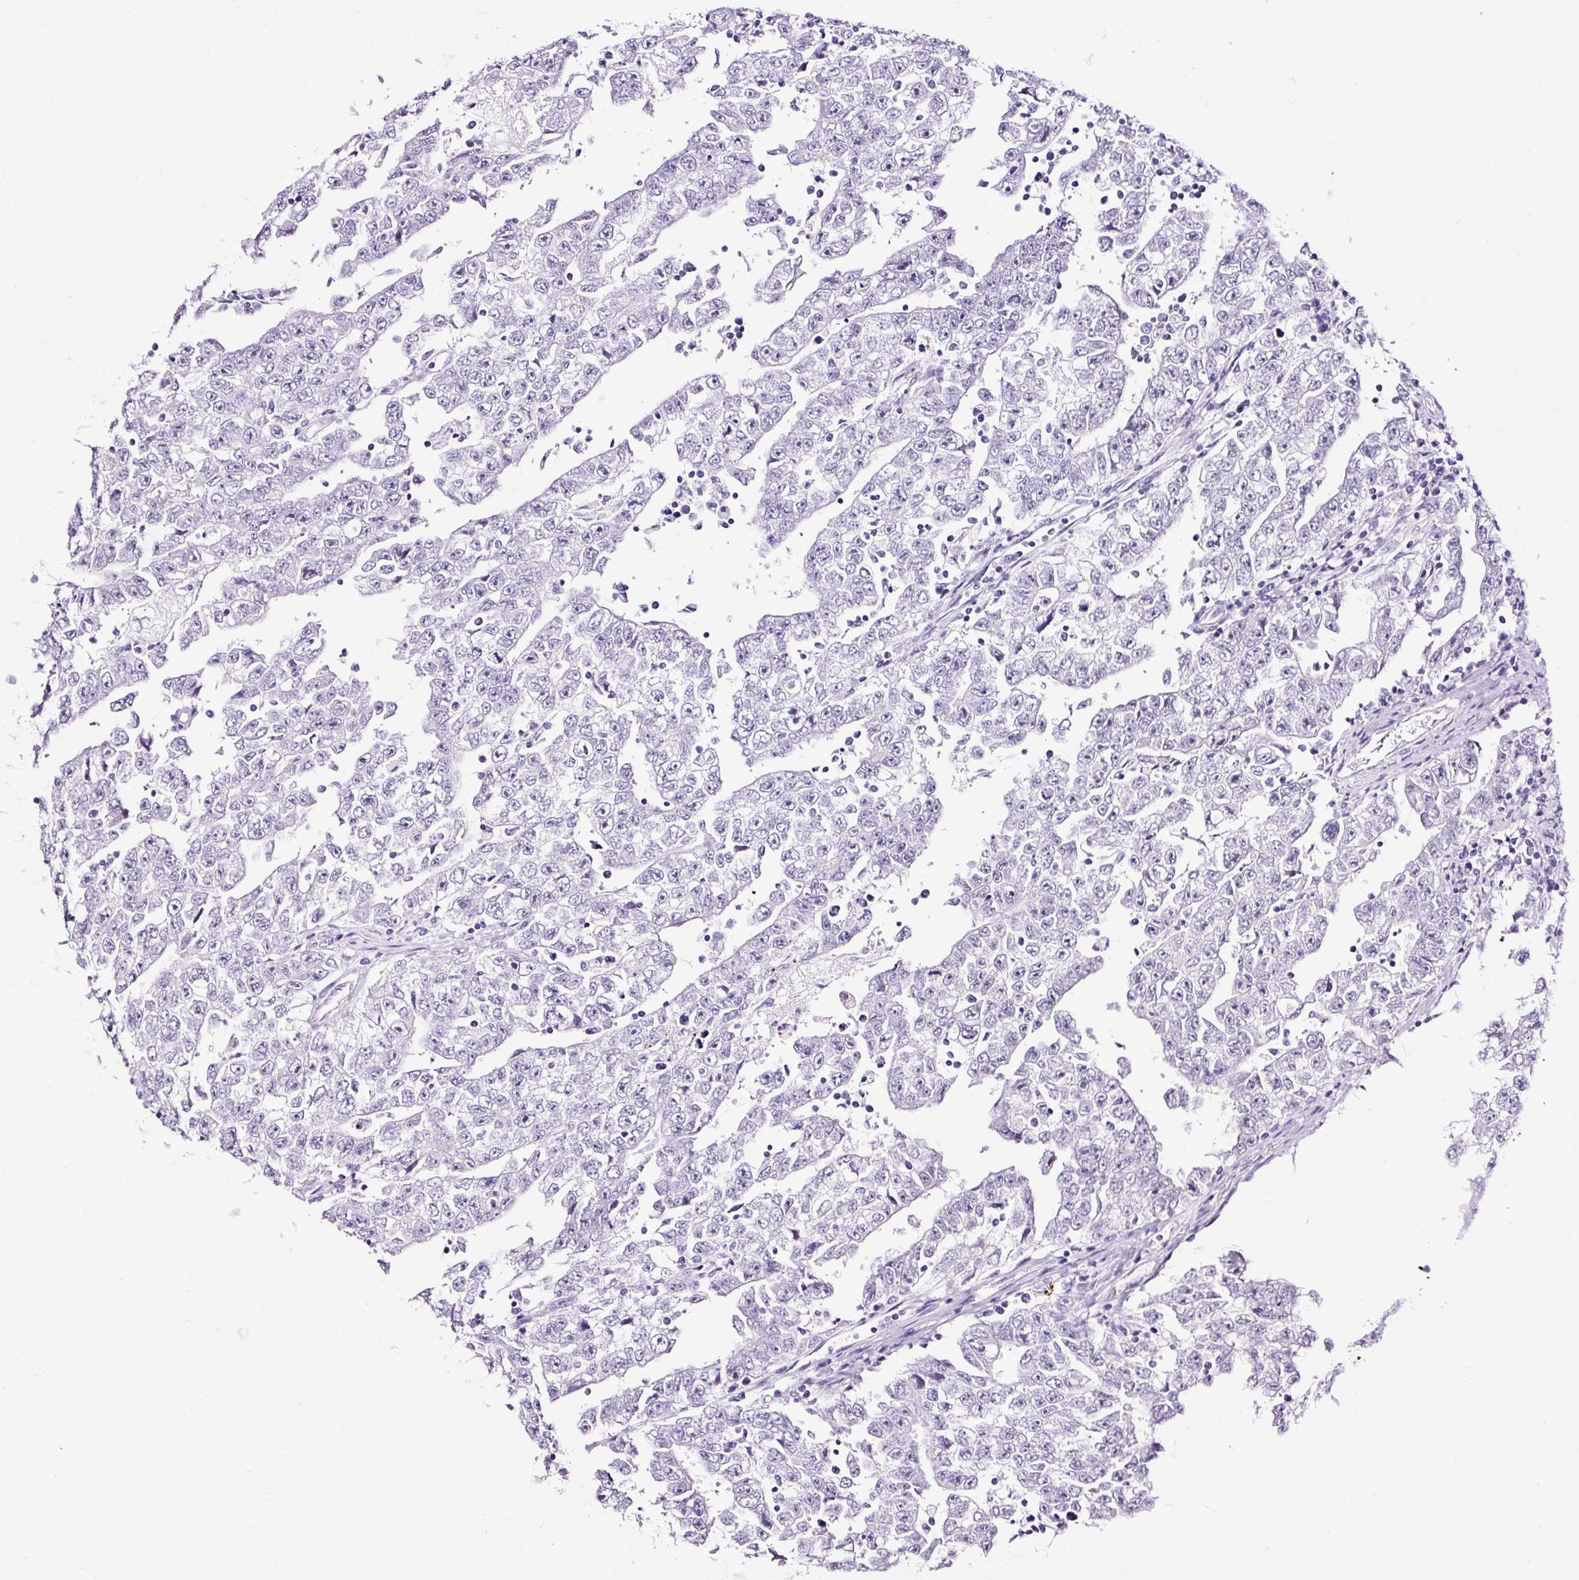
{"staining": {"intensity": "negative", "quantity": "none", "location": "none"}, "tissue": "testis cancer", "cell_type": "Tumor cells", "image_type": "cancer", "snomed": [{"axis": "morphology", "description": "Carcinoma, Embryonal, NOS"}, {"axis": "topography", "description": "Testis"}], "caption": "Immunohistochemistry of human testis cancer exhibits no positivity in tumor cells.", "gene": "NPHS2", "patient": {"sex": "male", "age": 25}}